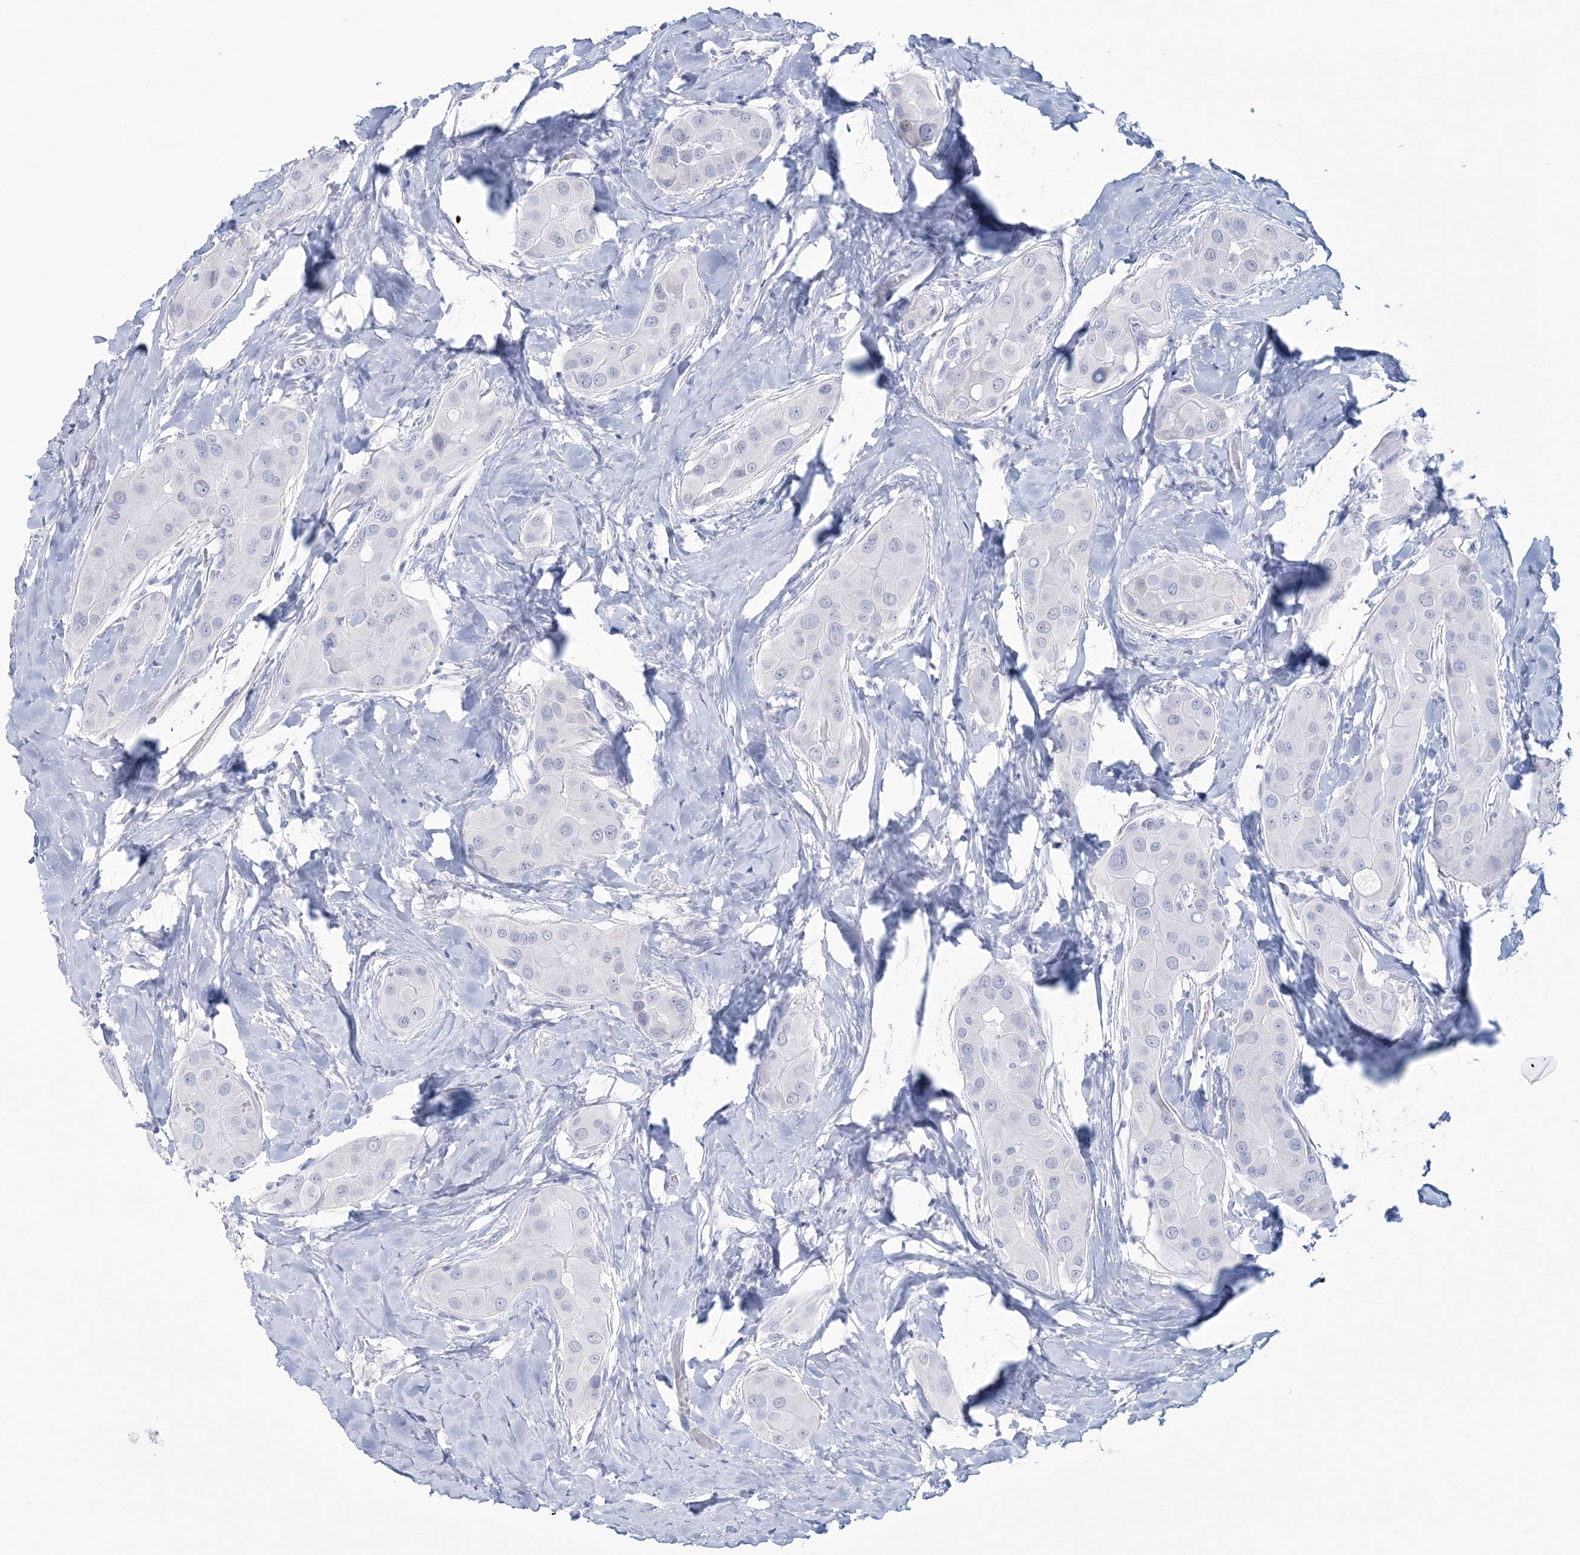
{"staining": {"intensity": "negative", "quantity": "none", "location": "none"}, "tissue": "thyroid cancer", "cell_type": "Tumor cells", "image_type": "cancer", "snomed": [{"axis": "morphology", "description": "Papillary adenocarcinoma, NOS"}, {"axis": "topography", "description": "Thyroid gland"}], "caption": "Immunohistochemistry micrograph of human thyroid cancer stained for a protein (brown), which displays no expression in tumor cells.", "gene": "DPCD", "patient": {"sex": "male", "age": 33}}